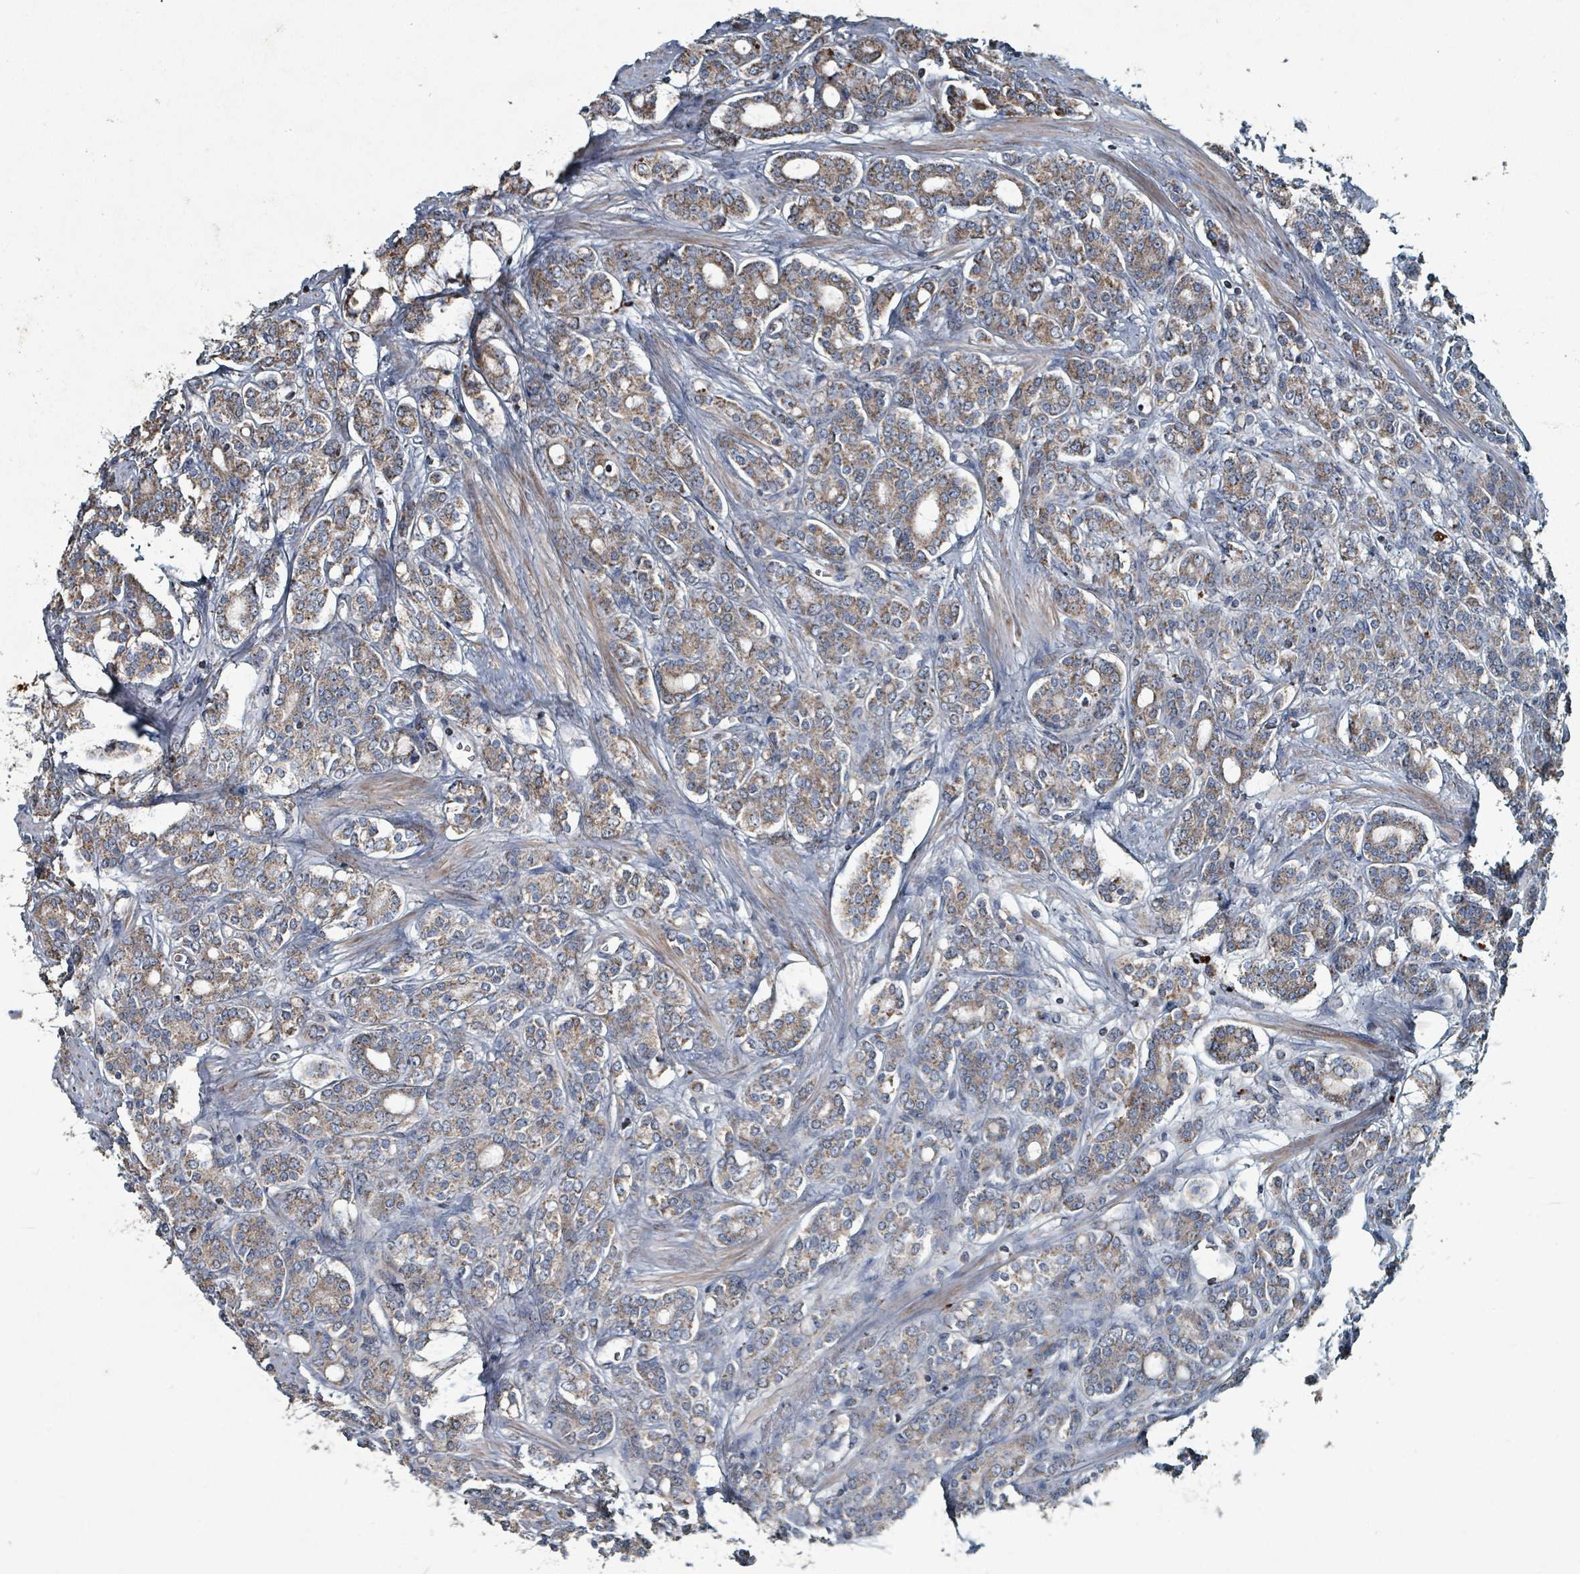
{"staining": {"intensity": "moderate", "quantity": ">75%", "location": "cytoplasmic/membranous"}, "tissue": "prostate cancer", "cell_type": "Tumor cells", "image_type": "cancer", "snomed": [{"axis": "morphology", "description": "Adenocarcinoma, High grade"}, {"axis": "topography", "description": "Prostate"}], "caption": "Moderate cytoplasmic/membranous expression is identified in about >75% of tumor cells in high-grade adenocarcinoma (prostate).", "gene": "ABHD18", "patient": {"sex": "male", "age": 62}}